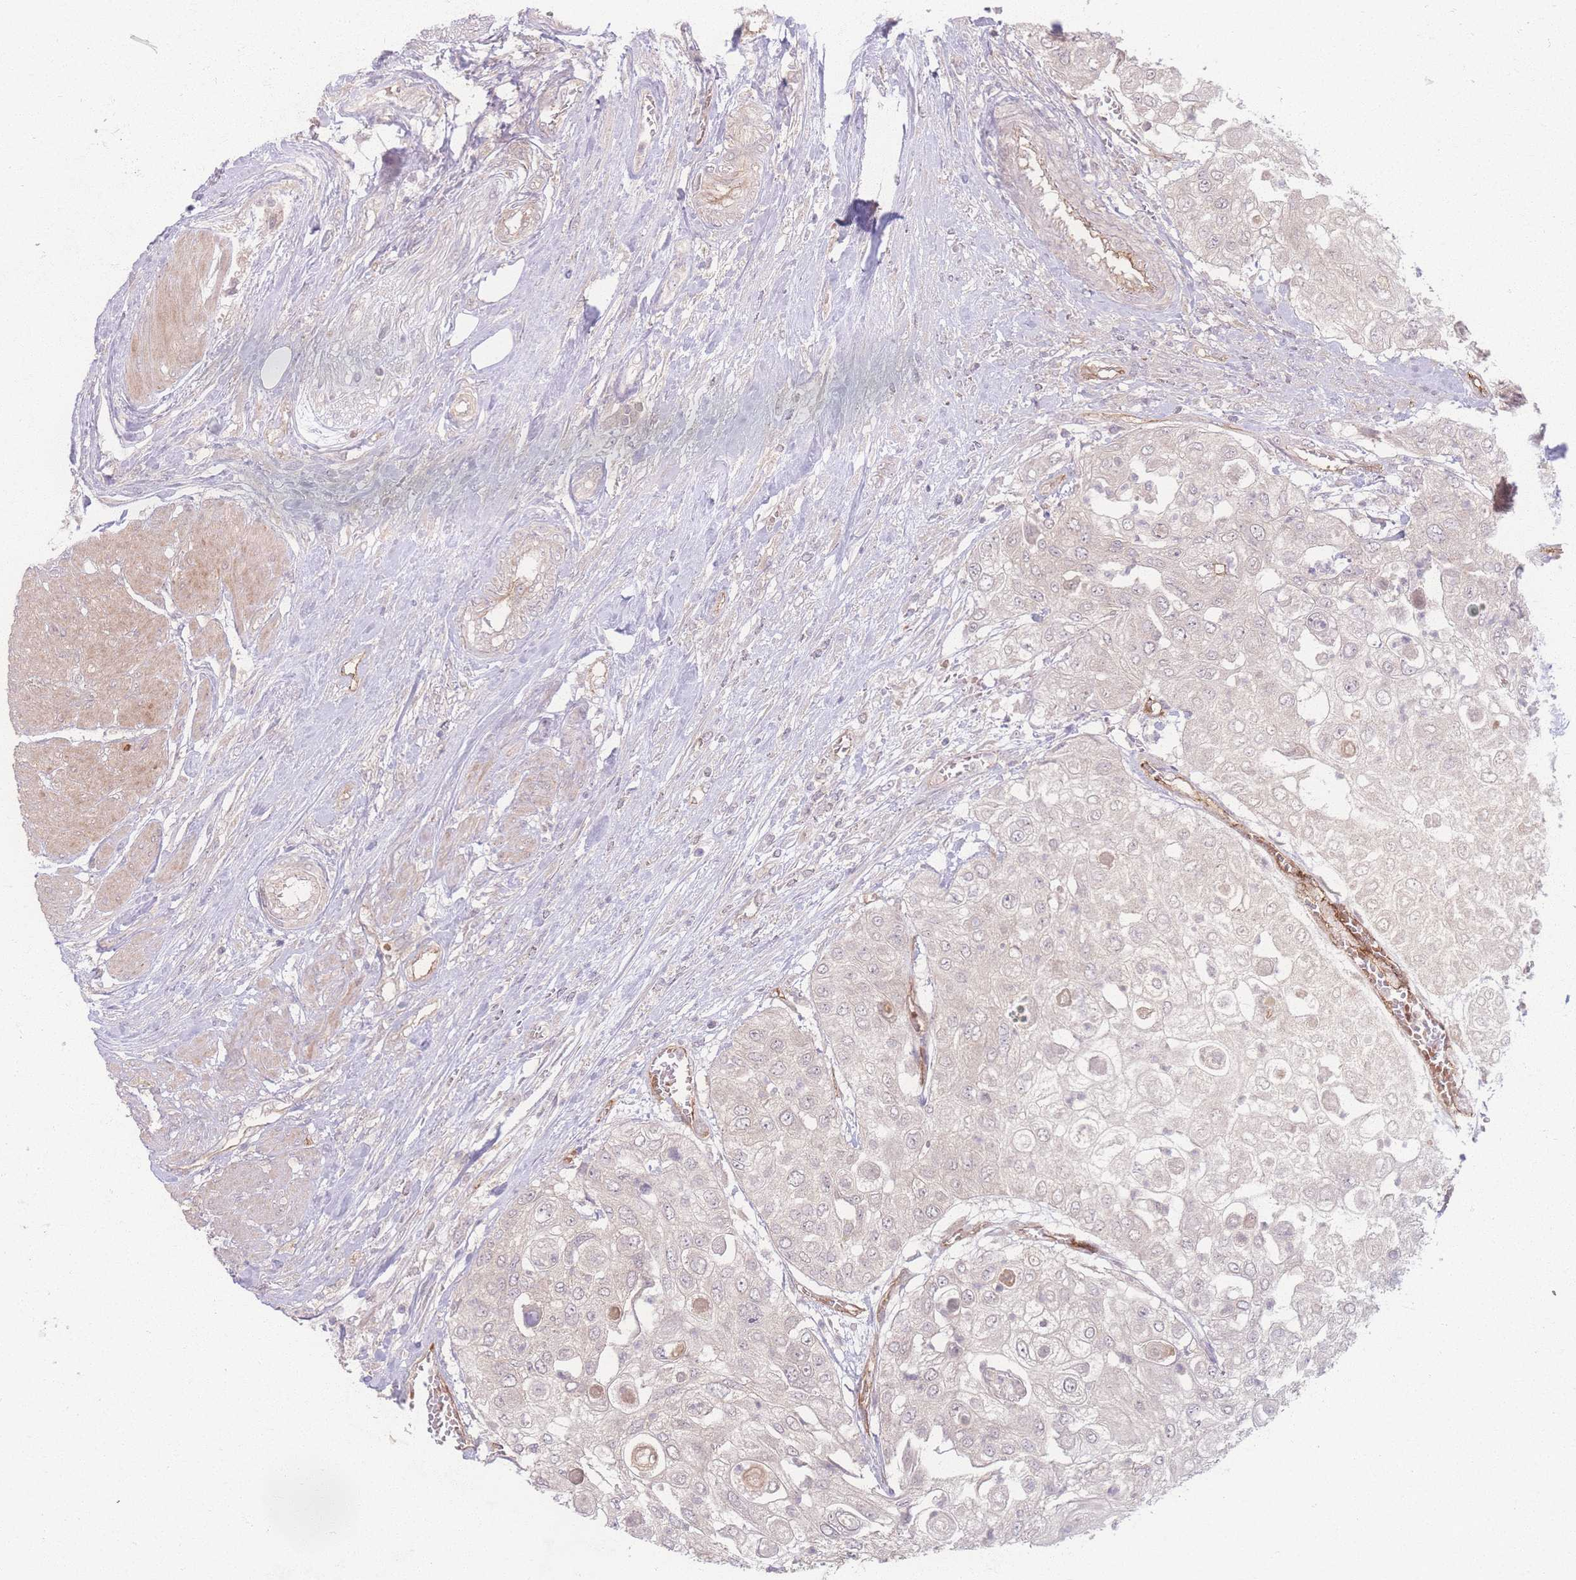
{"staining": {"intensity": "negative", "quantity": "none", "location": "none"}, "tissue": "urothelial cancer", "cell_type": "Tumor cells", "image_type": "cancer", "snomed": [{"axis": "morphology", "description": "Urothelial carcinoma, High grade"}, {"axis": "topography", "description": "Urinary bladder"}], "caption": "Immunohistochemistry histopathology image of urothelial carcinoma (high-grade) stained for a protein (brown), which demonstrates no staining in tumor cells.", "gene": "INSR", "patient": {"sex": "female", "age": 79}}